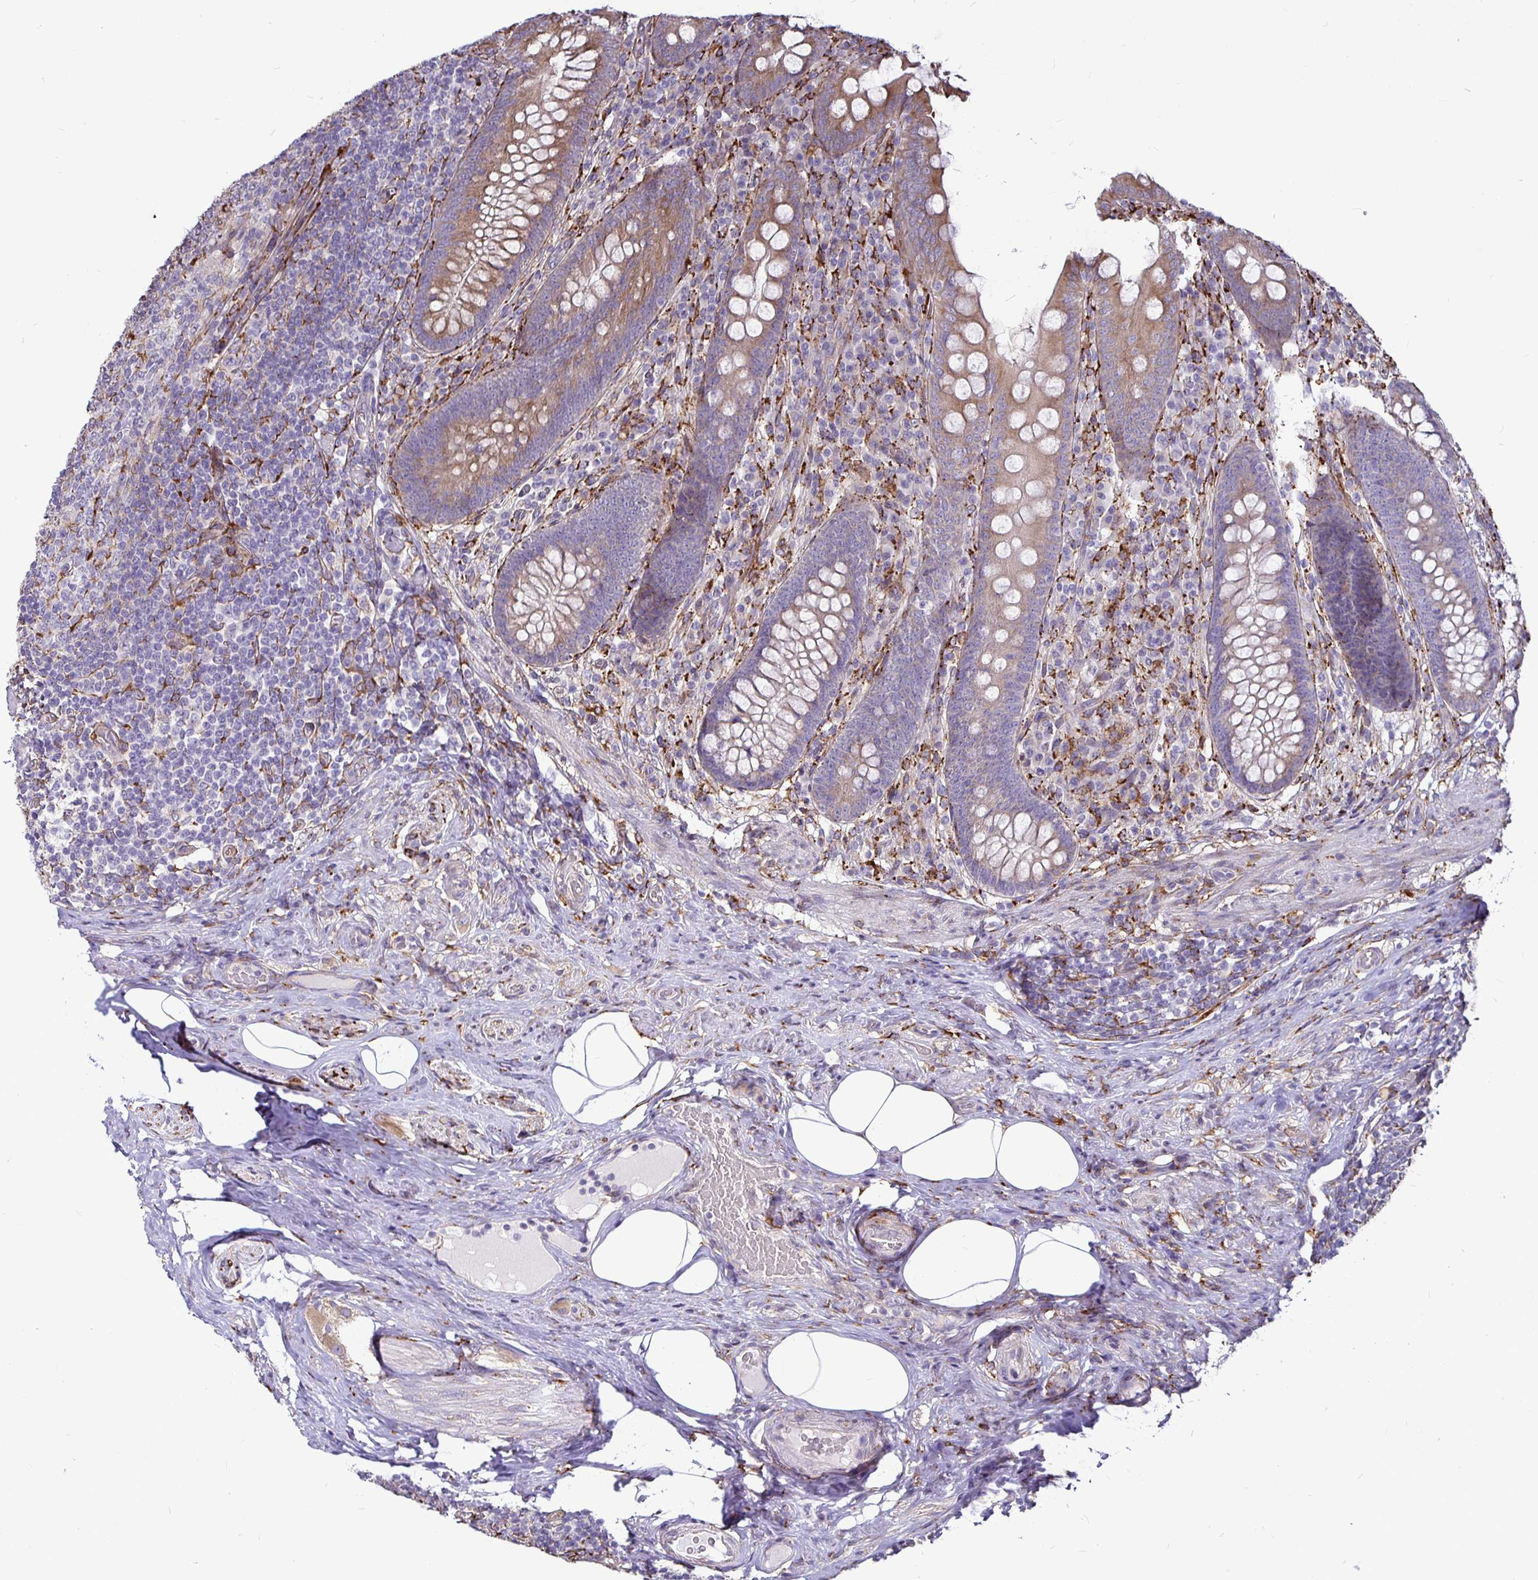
{"staining": {"intensity": "moderate", "quantity": "25%-75%", "location": "cytoplasmic/membranous"}, "tissue": "appendix", "cell_type": "Glandular cells", "image_type": "normal", "snomed": [{"axis": "morphology", "description": "Normal tissue, NOS"}, {"axis": "topography", "description": "Appendix"}], "caption": "Protein expression analysis of normal appendix shows moderate cytoplasmic/membranous expression in about 25%-75% of glandular cells.", "gene": "P4HA2", "patient": {"sex": "male", "age": 71}}